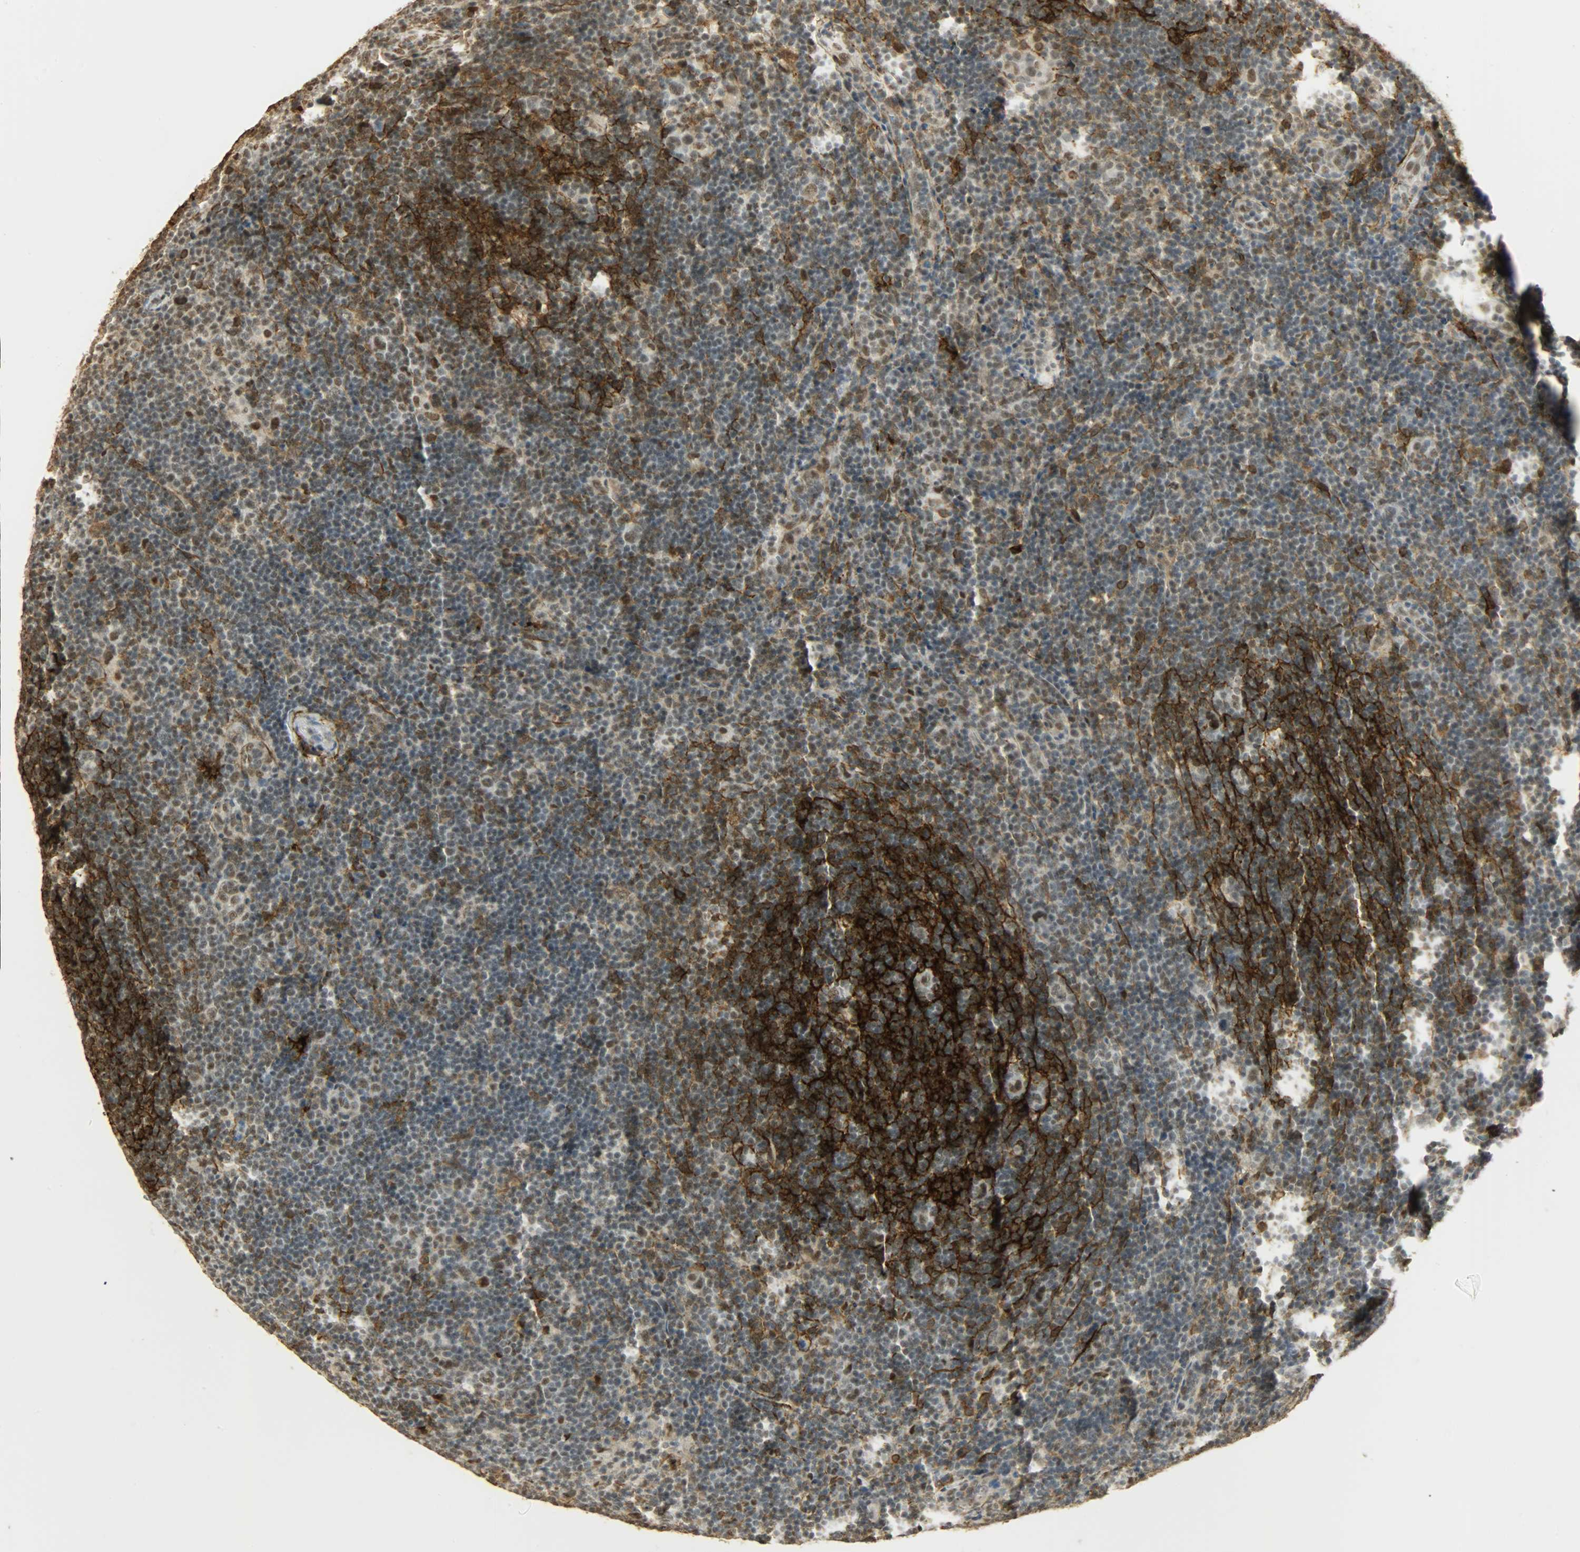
{"staining": {"intensity": "strong", "quantity": "25%-75%", "location": "cytoplasmic/membranous"}, "tissue": "lymphoma", "cell_type": "Tumor cells", "image_type": "cancer", "snomed": [{"axis": "morphology", "description": "Hodgkin's disease, NOS"}, {"axis": "topography", "description": "Lymph node"}], "caption": "A high-resolution micrograph shows immunohistochemistry (IHC) staining of Hodgkin's disease, which demonstrates strong cytoplasmic/membranous expression in approximately 25%-75% of tumor cells.", "gene": "NGFR", "patient": {"sex": "female", "age": 57}}